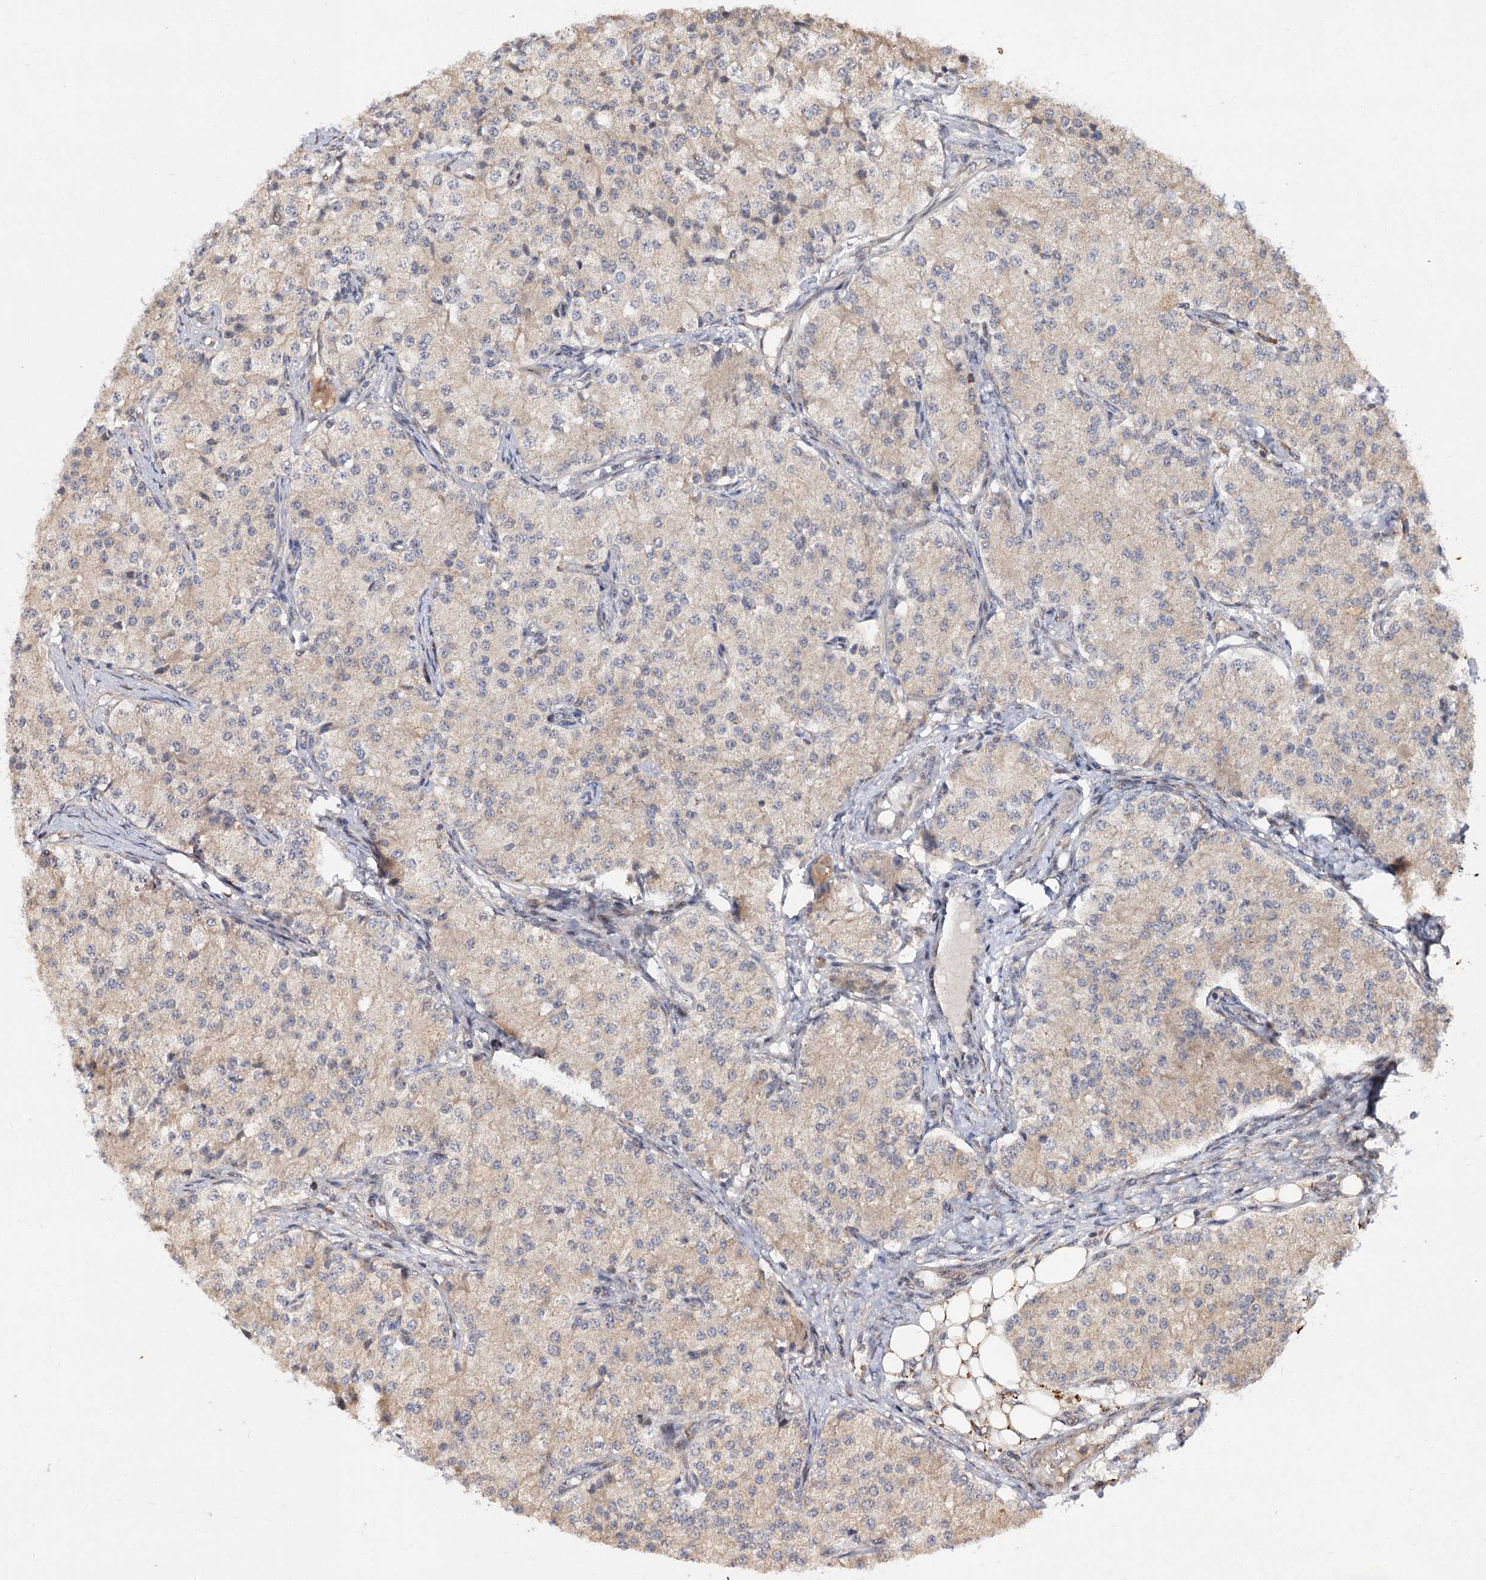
{"staining": {"intensity": "weak", "quantity": "<25%", "location": "cytoplasmic/membranous"}, "tissue": "carcinoid", "cell_type": "Tumor cells", "image_type": "cancer", "snomed": [{"axis": "morphology", "description": "Carcinoid, malignant, NOS"}, {"axis": "topography", "description": "Colon"}], "caption": "An IHC photomicrograph of carcinoid (malignant) is shown. There is no staining in tumor cells of carcinoid (malignant).", "gene": "FBXW8", "patient": {"sex": "female", "age": 52}}